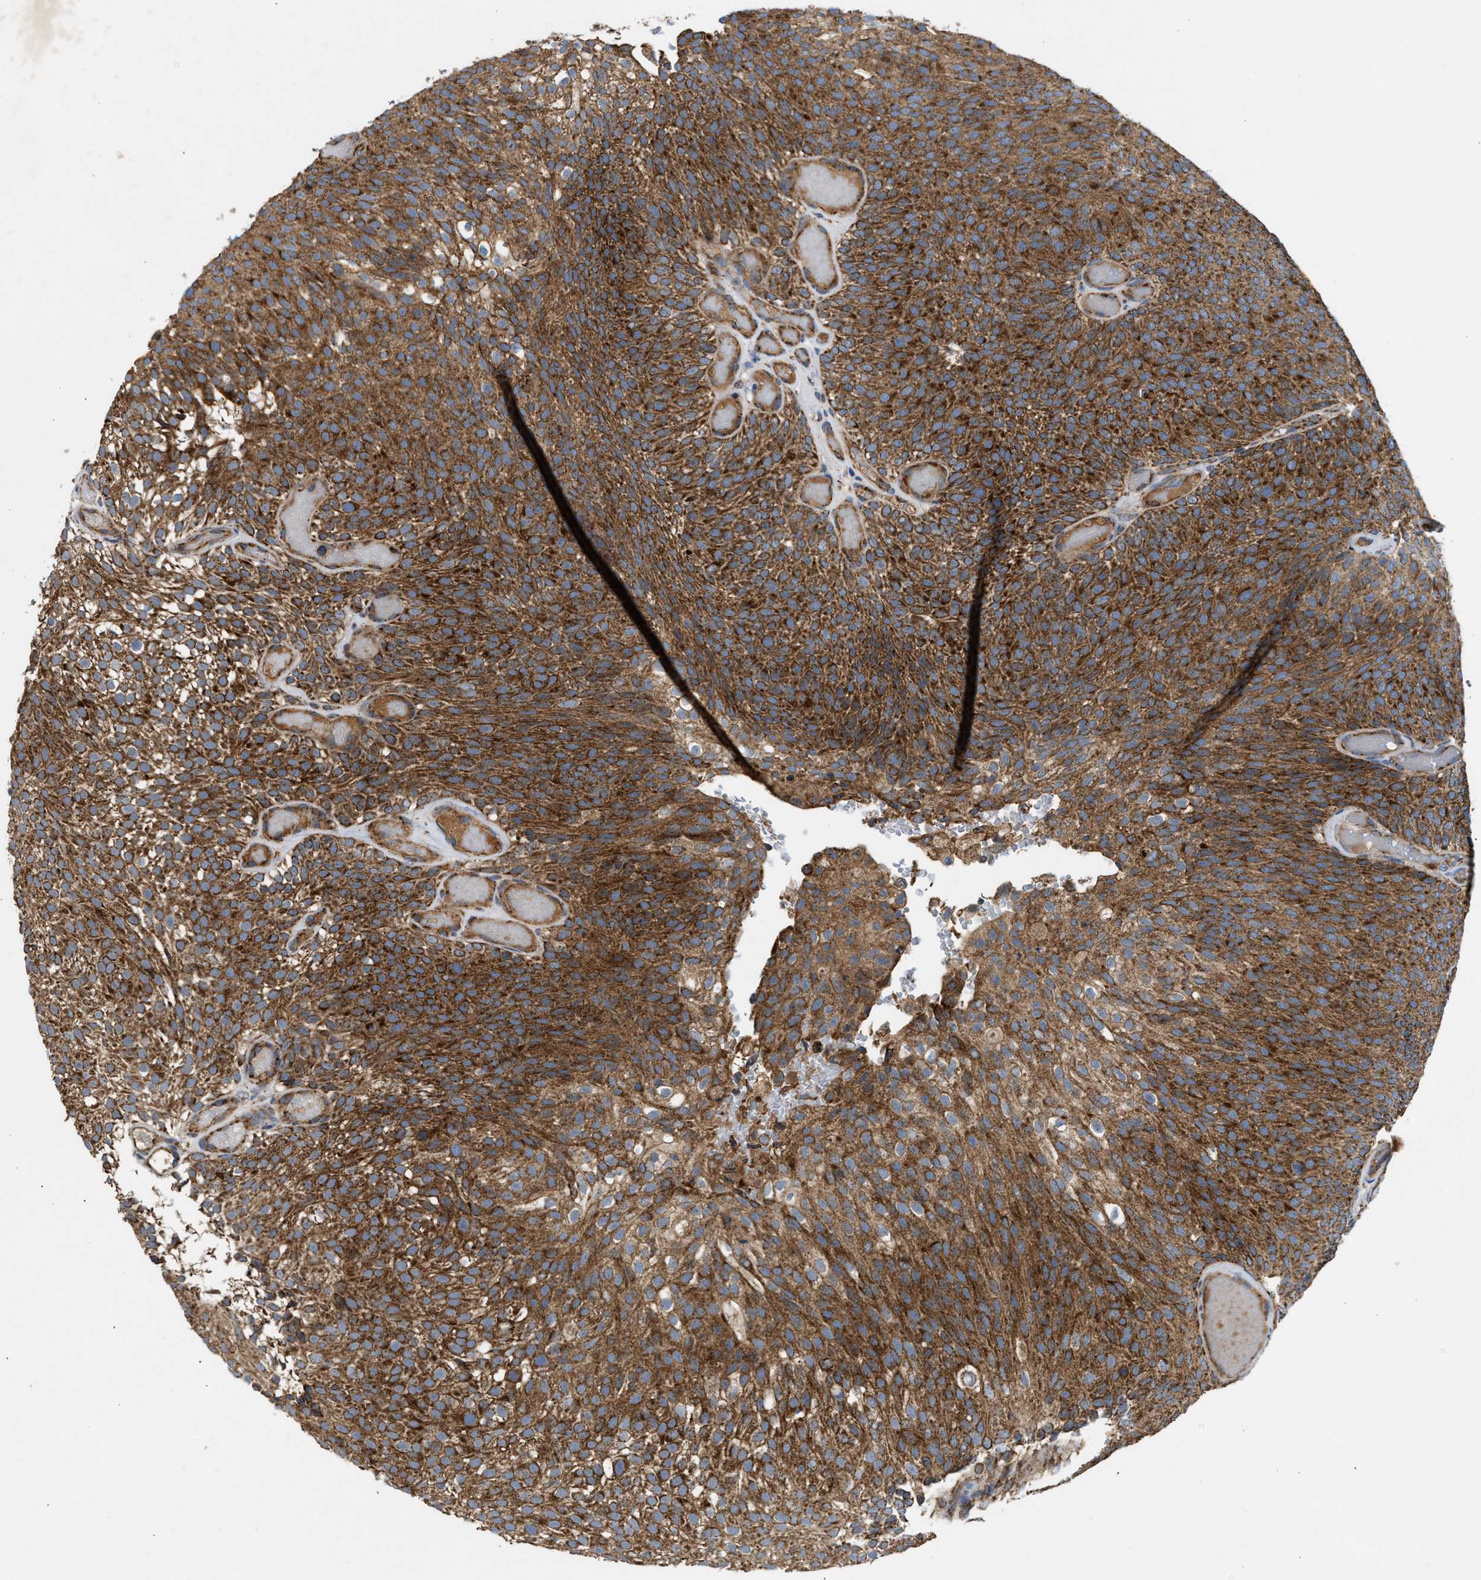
{"staining": {"intensity": "strong", "quantity": ">75%", "location": "cytoplasmic/membranous"}, "tissue": "urothelial cancer", "cell_type": "Tumor cells", "image_type": "cancer", "snomed": [{"axis": "morphology", "description": "Urothelial carcinoma, Low grade"}, {"axis": "topography", "description": "Urinary bladder"}], "caption": "Urothelial cancer stained for a protein displays strong cytoplasmic/membranous positivity in tumor cells. The staining was performed using DAB, with brown indicating positive protein expression. Nuclei are stained blue with hematoxylin.", "gene": "TACO1", "patient": {"sex": "male", "age": 78}}